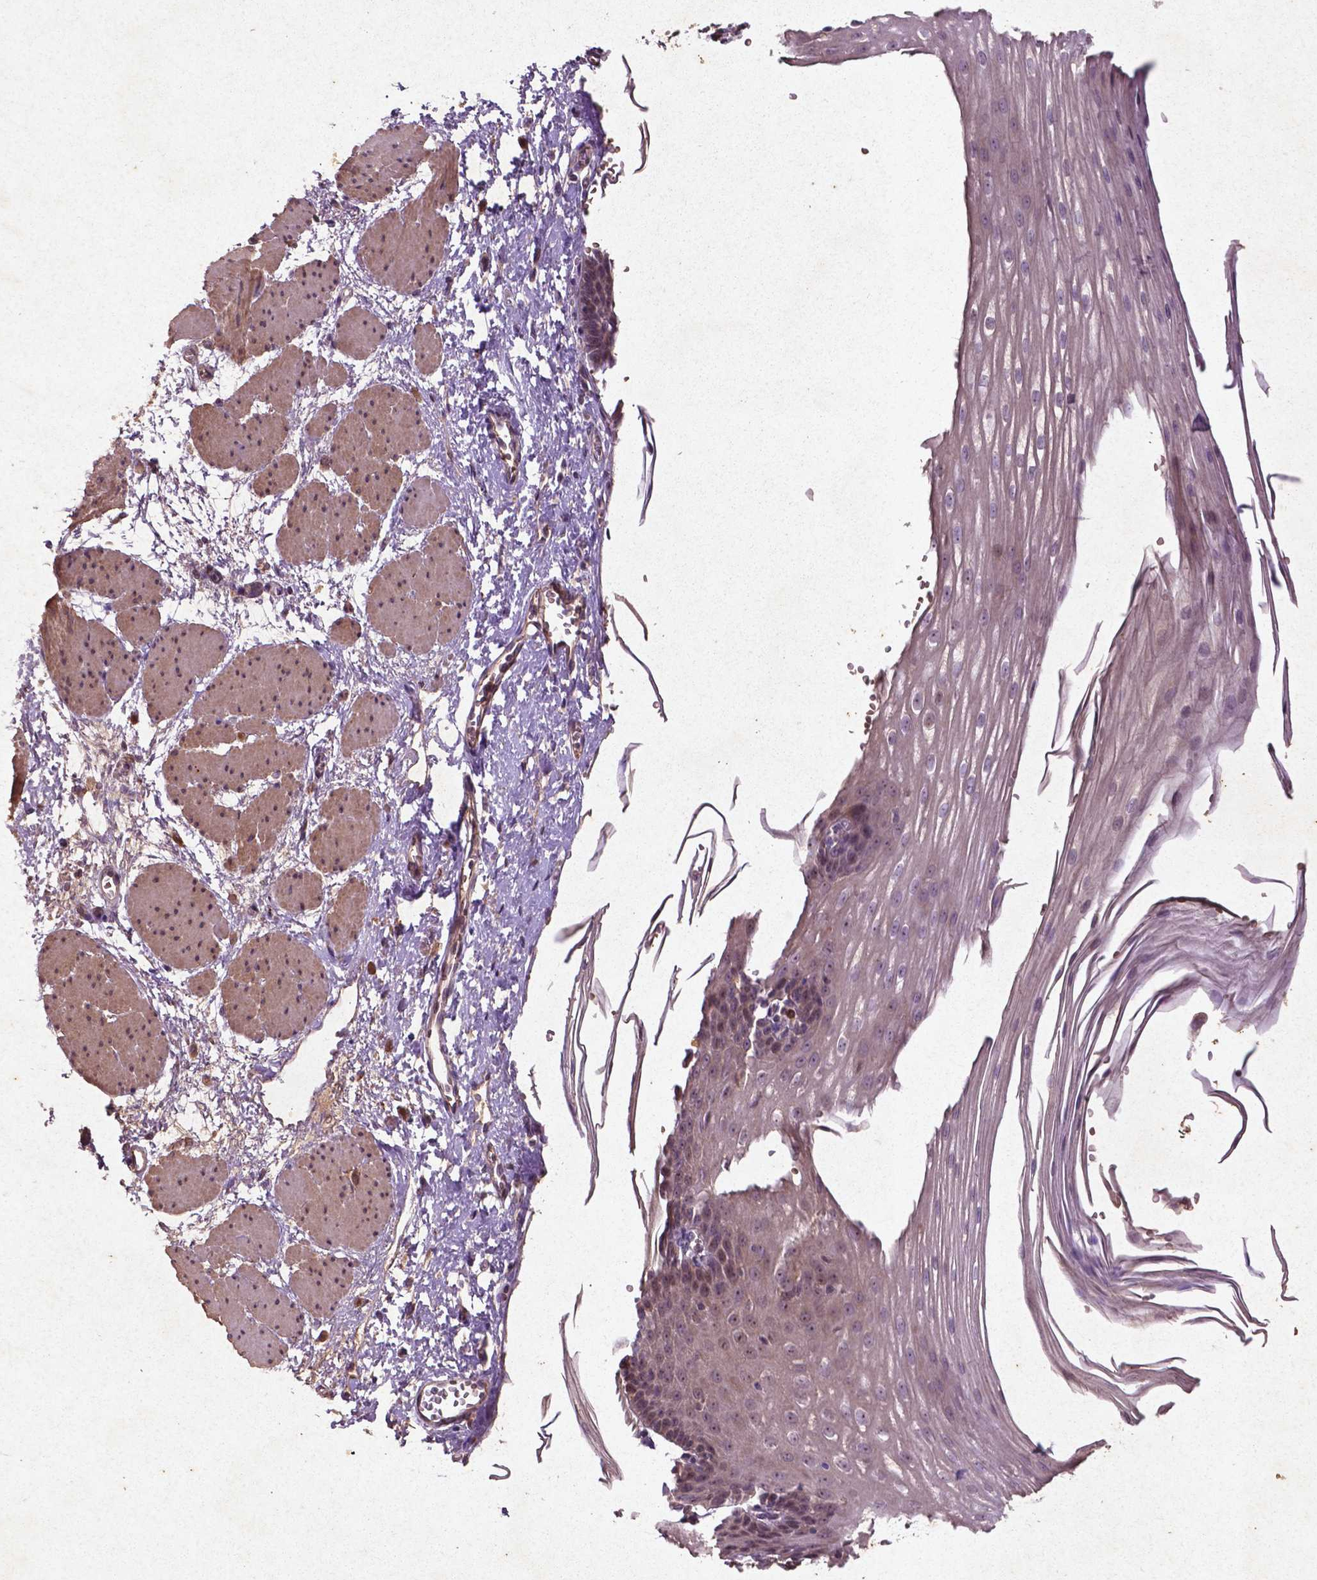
{"staining": {"intensity": "negative", "quantity": "none", "location": "none"}, "tissue": "esophagus", "cell_type": "Squamous epithelial cells", "image_type": "normal", "snomed": [{"axis": "morphology", "description": "Normal tissue, NOS"}, {"axis": "topography", "description": "Esophagus"}], "caption": "IHC of benign human esophagus displays no staining in squamous epithelial cells.", "gene": "COQ2", "patient": {"sex": "male", "age": 62}}